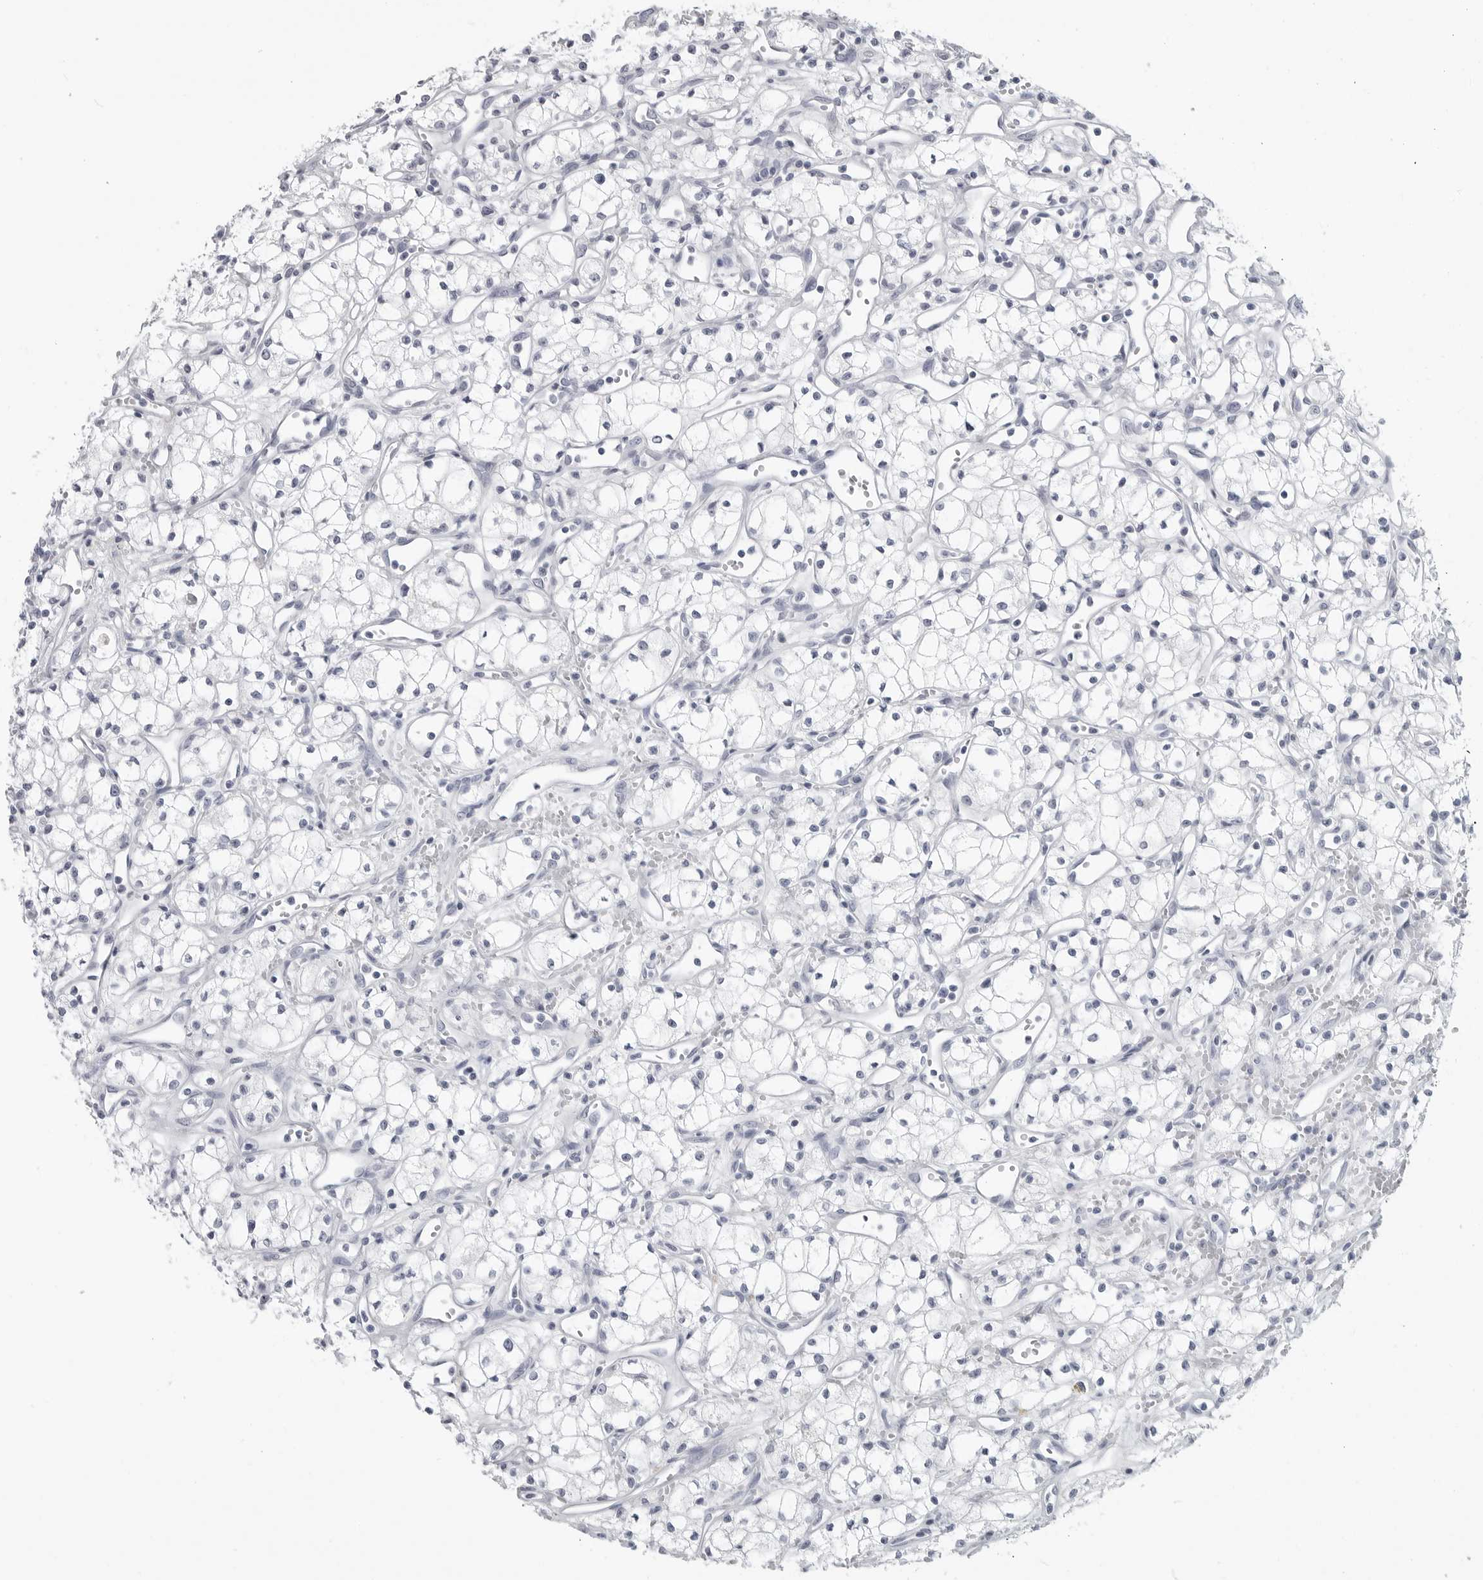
{"staining": {"intensity": "negative", "quantity": "none", "location": "none"}, "tissue": "renal cancer", "cell_type": "Tumor cells", "image_type": "cancer", "snomed": [{"axis": "morphology", "description": "Adenocarcinoma, NOS"}, {"axis": "topography", "description": "Kidney"}], "caption": "IHC of adenocarcinoma (renal) displays no expression in tumor cells.", "gene": "LY6D", "patient": {"sex": "male", "age": 59}}